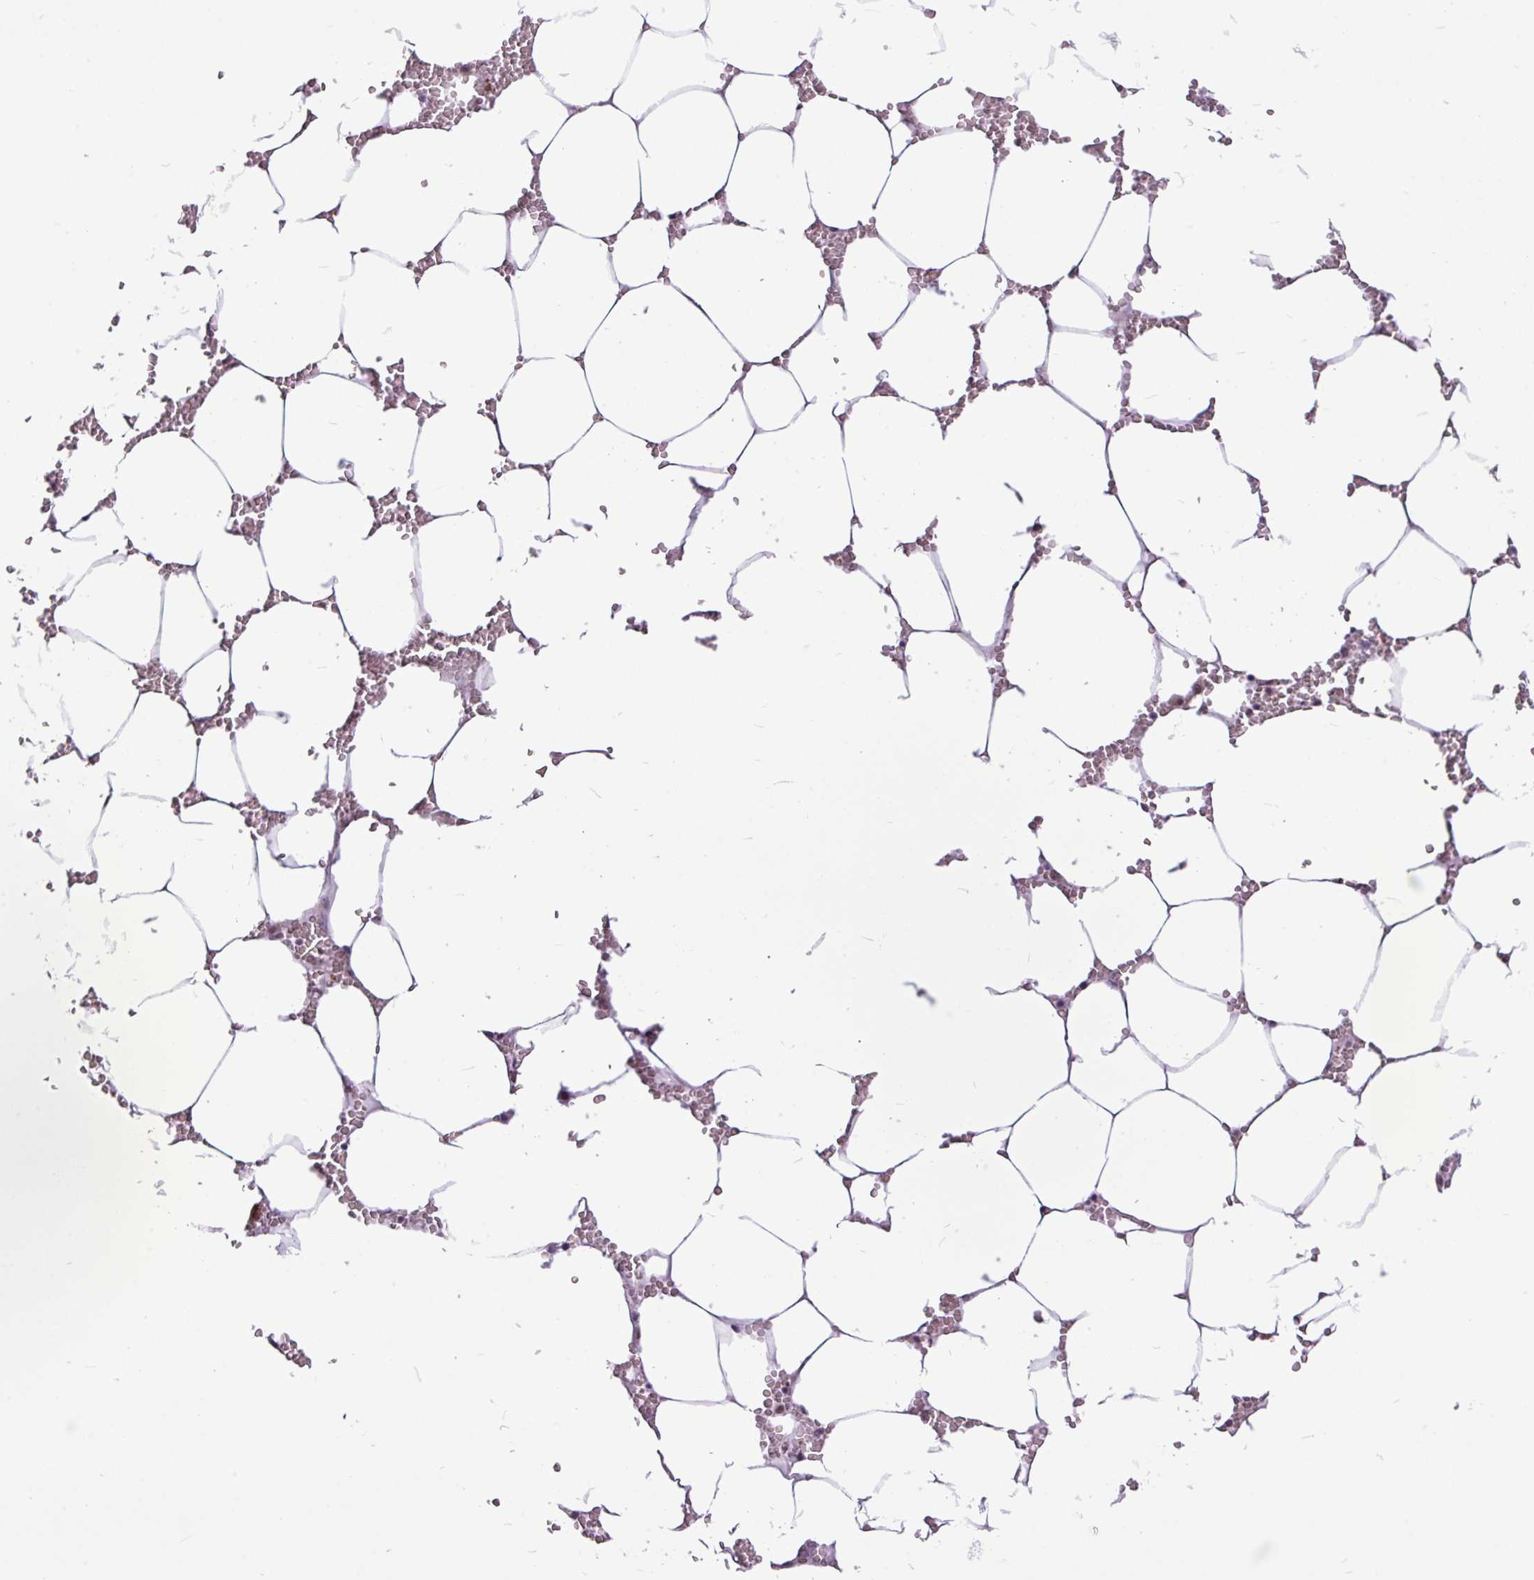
{"staining": {"intensity": "moderate", "quantity": "<25%", "location": "nuclear"}, "tissue": "bone marrow", "cell_type": "Hematopoietic cells", "image_type": "normal", "snomed": [{"axis": "morphology", "description": "Normal tissue, NOS"}, {"axis": "topography", "description": "Bone marrow"}], "caption": "Protein expression analysis of benign human bone marrow reveals moderate nuclear positivity in approximately <25% of hematopoietic cells.", "gene": "UTP18", "patient": {"sex": "male", "age": 70}}